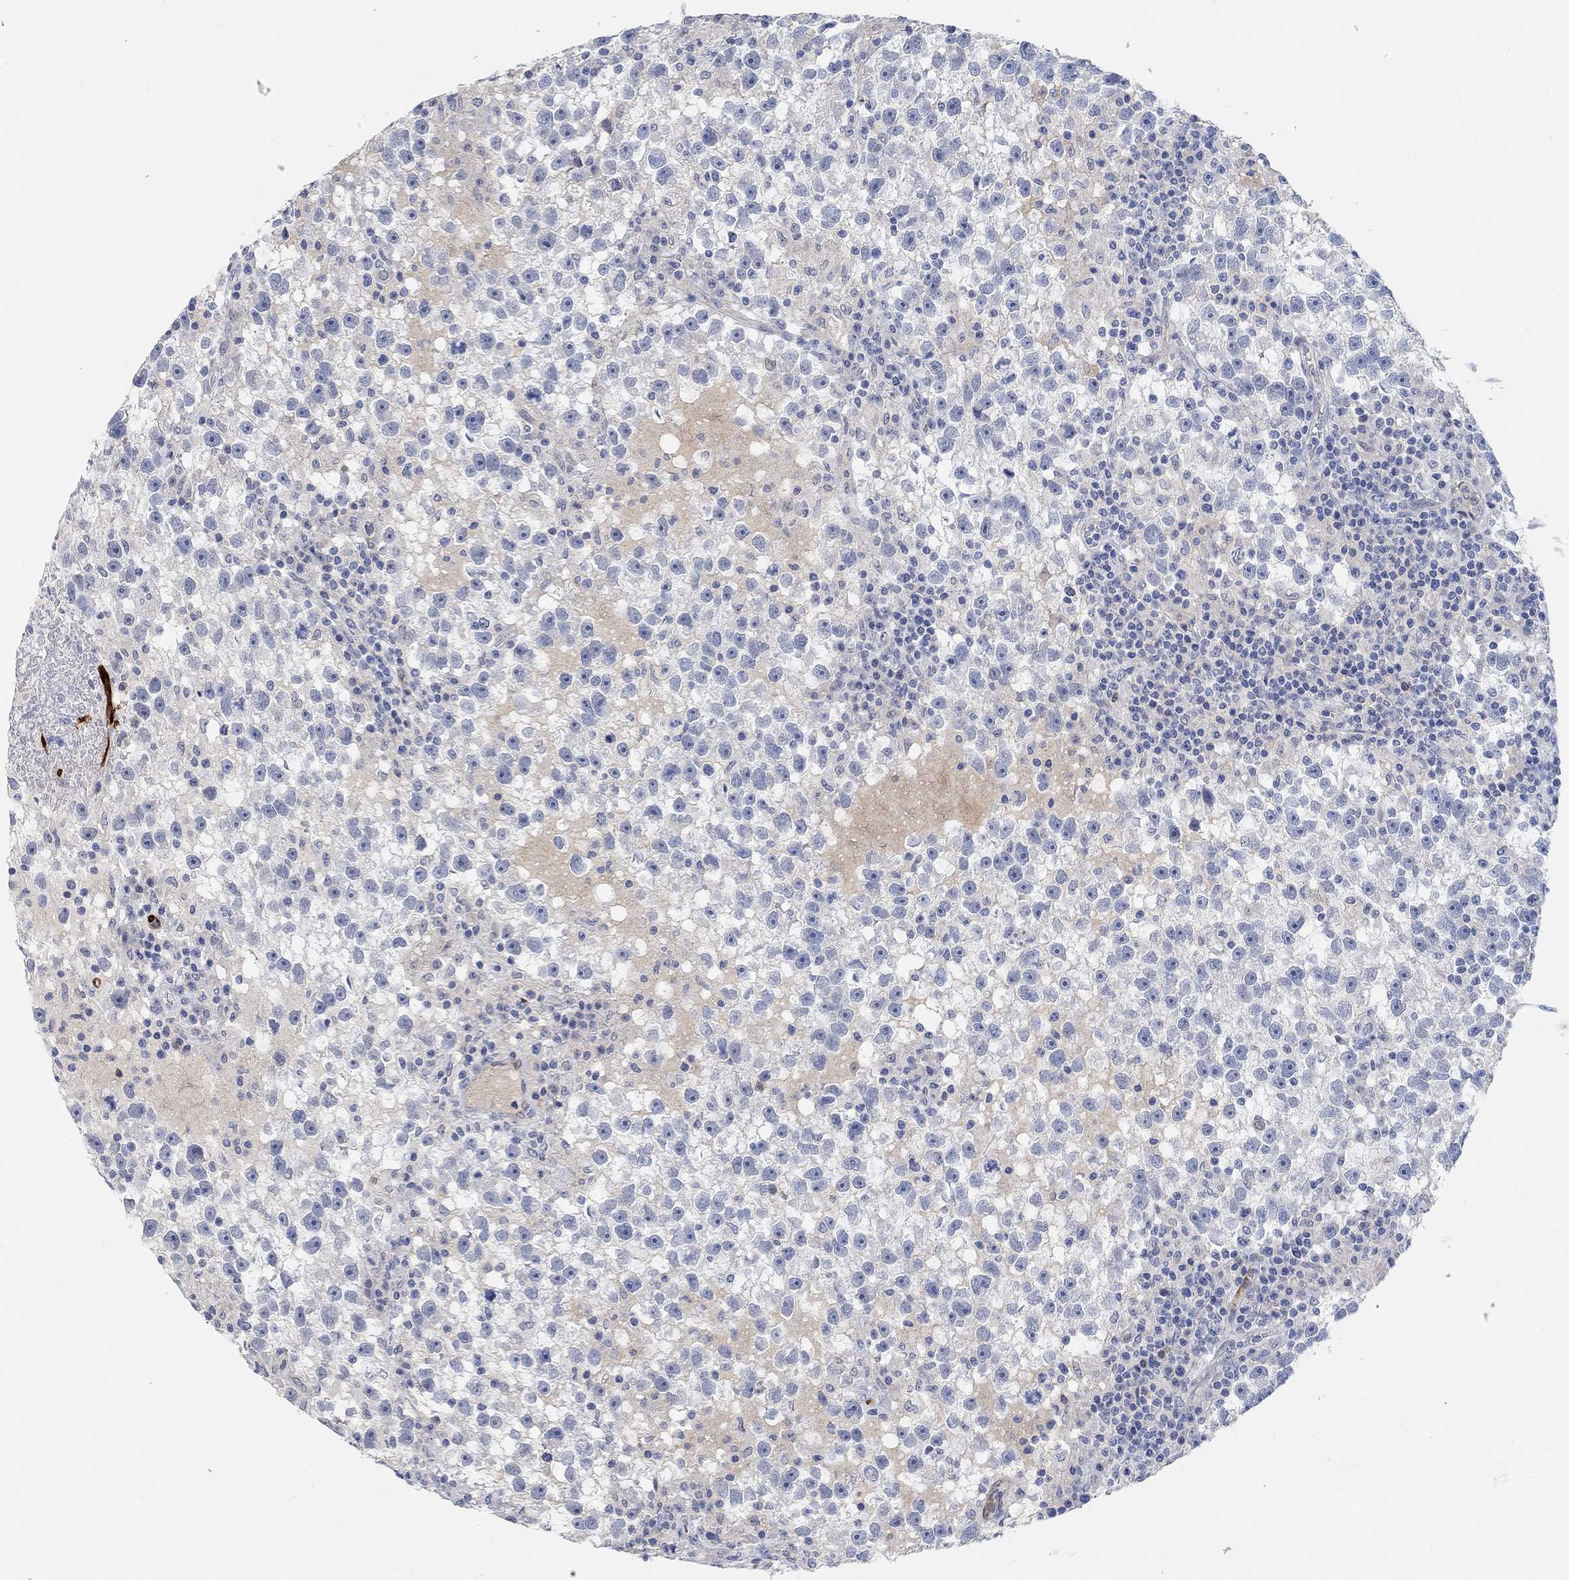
{"staining": {"intensity": "negative", "quantity": "none", "location": "none"}, "tissue": "testis cancer", "cell_type": "Tumor cells", "image_type": "cancer", "snomed": [{"axis": "morphology", "description": "Seminoma, NOS"}, {"axis": "topography", "description": "Testis"}], "caption": "This image is of testis seminoma stained with IHC to label a protein in brown with the nuclei are counter-stained blue. There is no expression in tumor cells.", "gene": "VAT1L", "patient": {"sex": "male", "age": 47}}